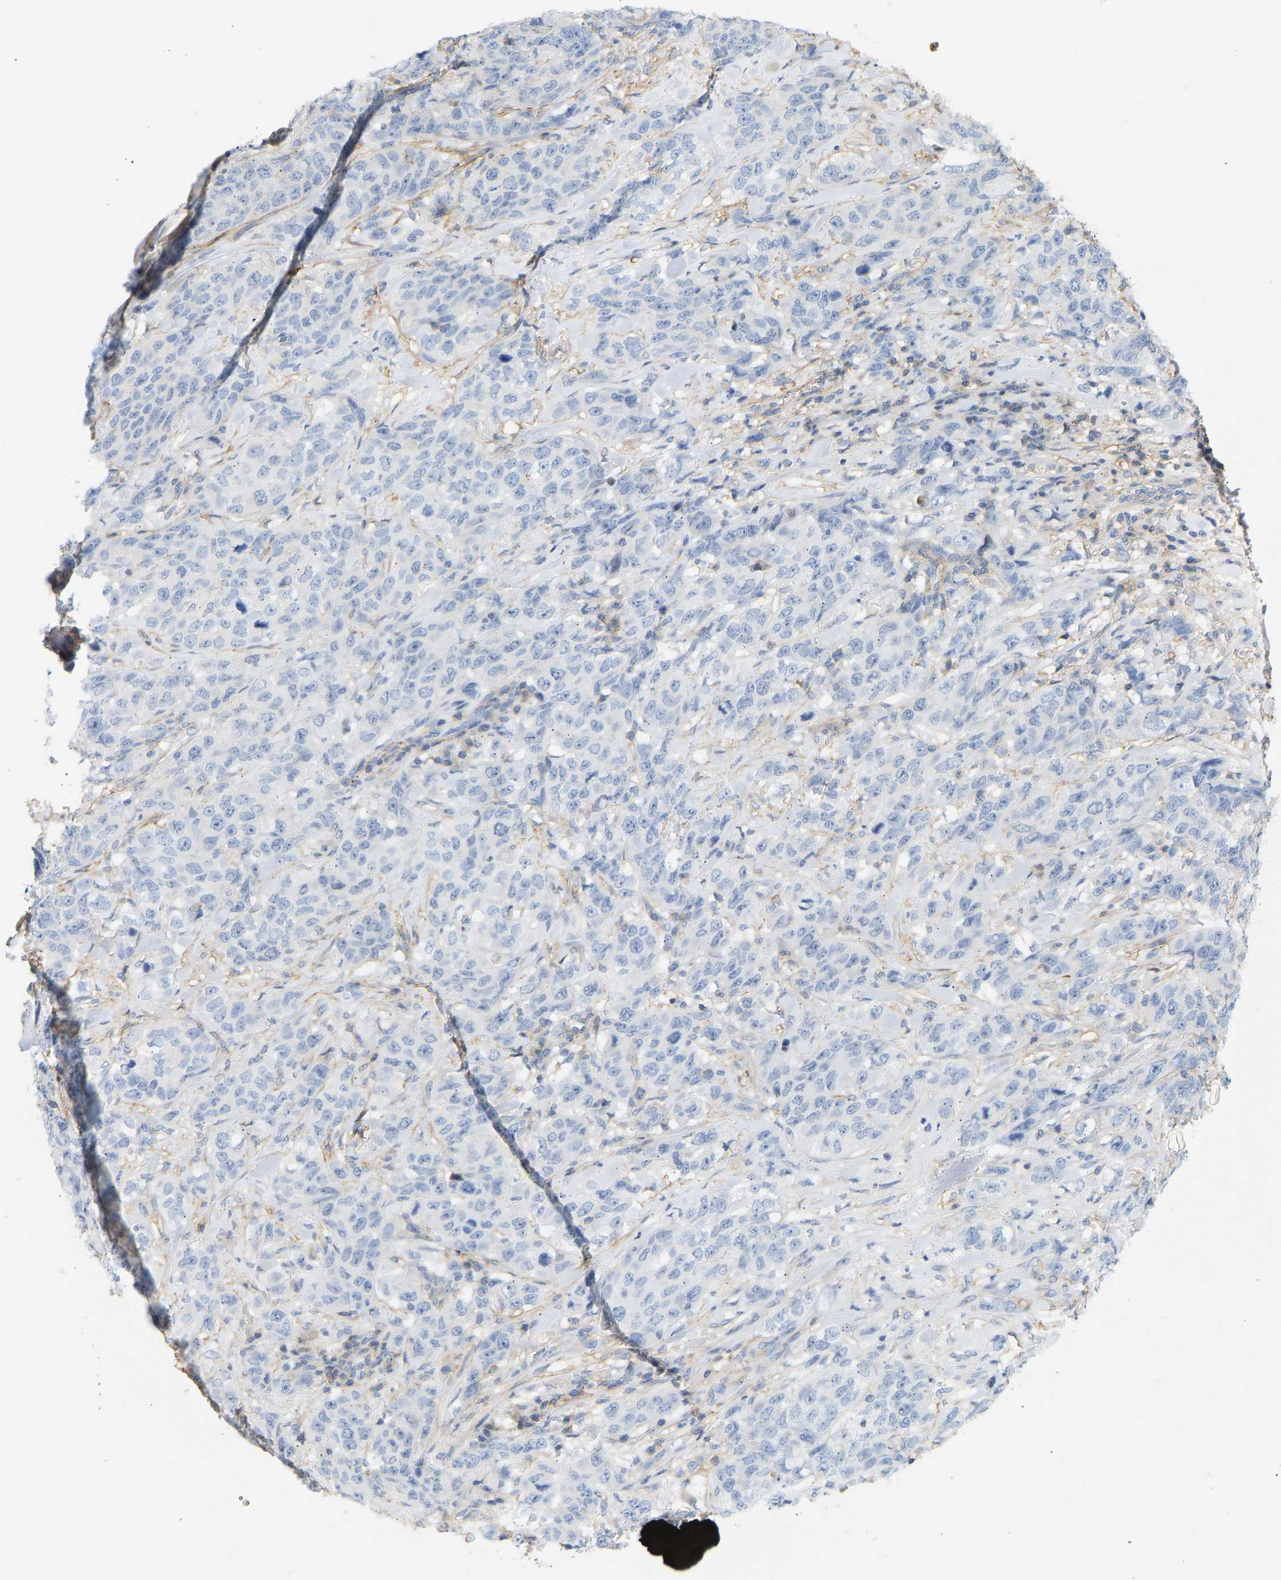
{"staining": {"intensity": "negative", "quantity": "none", "location": "none"}, "tissue": "stomach cancer", "cell_type": "Tumor cells", "image_type": "cancer", "snomed": [{"axis": "morphology", "description": "Adenocarcinoma, NOS"}, {"axis": "topography", "description": "Stomach"}], "caption": "Protein analysis of adenocarcinoma (stomach) reveals no significant staining in tumor cells. (DAB (3,3'-diaminobenzidine) immunohistochemistry (IHC) with hematoxylin counter stain).", "gene": "BVES", "patient": {"sex": "male", "age": 48}}